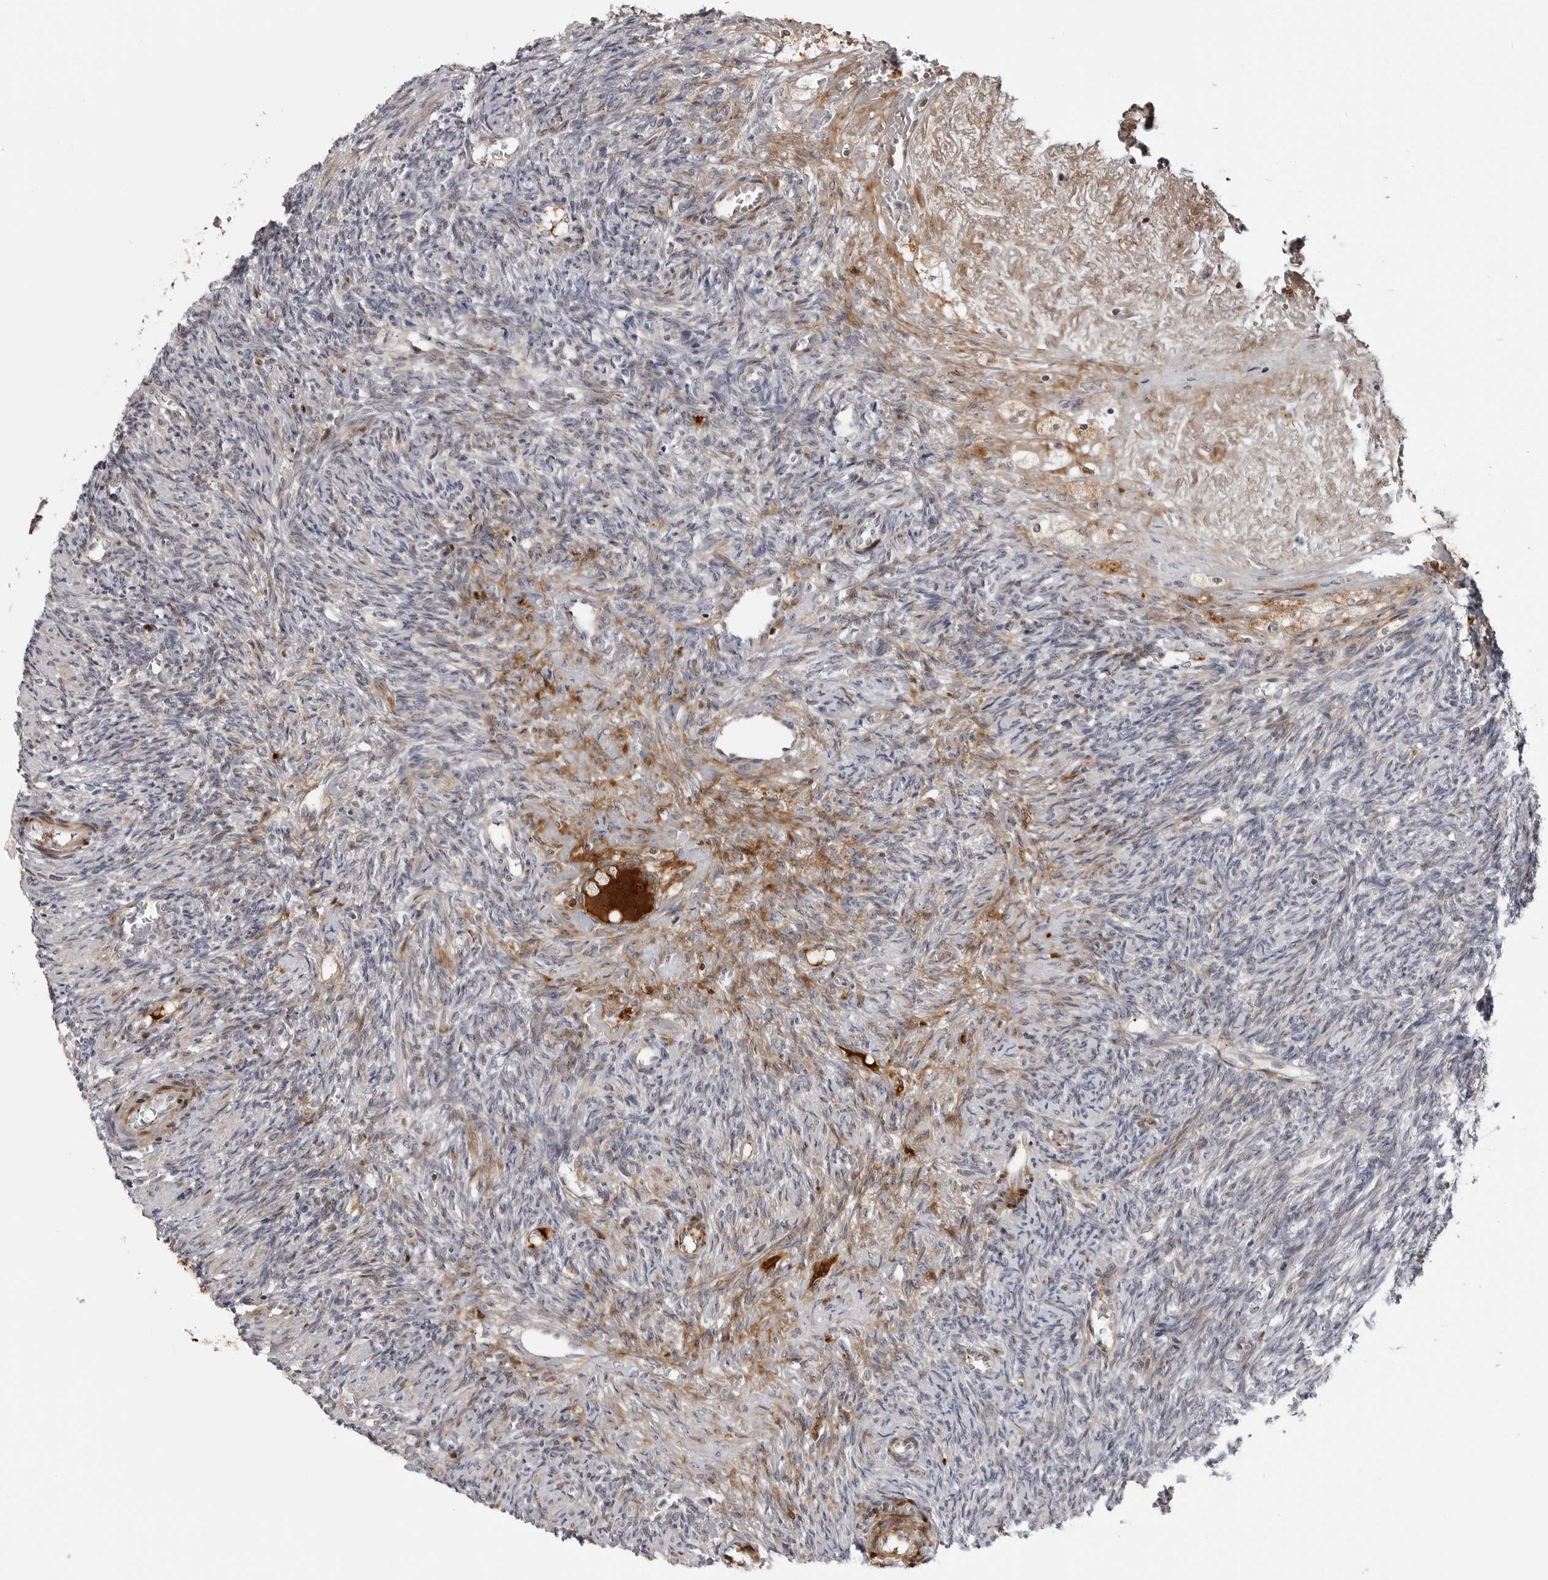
{"staining": {"intensity": "weak", "quantity": "<25%", "location": "cytoplasmic/membranous"}, "tissue": "ovary", "cell_type": "Ovarian stroma cells", "image_type": "normal", "snomed": [{"axis": "morphology", "description": "Normal tissue, NOS"}, {"axis": "topography", "description": "Ovary"}], "caption": "A photomicrograph of ovary stained for a protein demonstrates no brown staining in ovarian stroma cells. The staining is performed using DAB brown chromogen with nuclei counter-stained in using hematoxylin.", "gene": "CXCR5", "patient": {"sex": "female", "age": 41}}